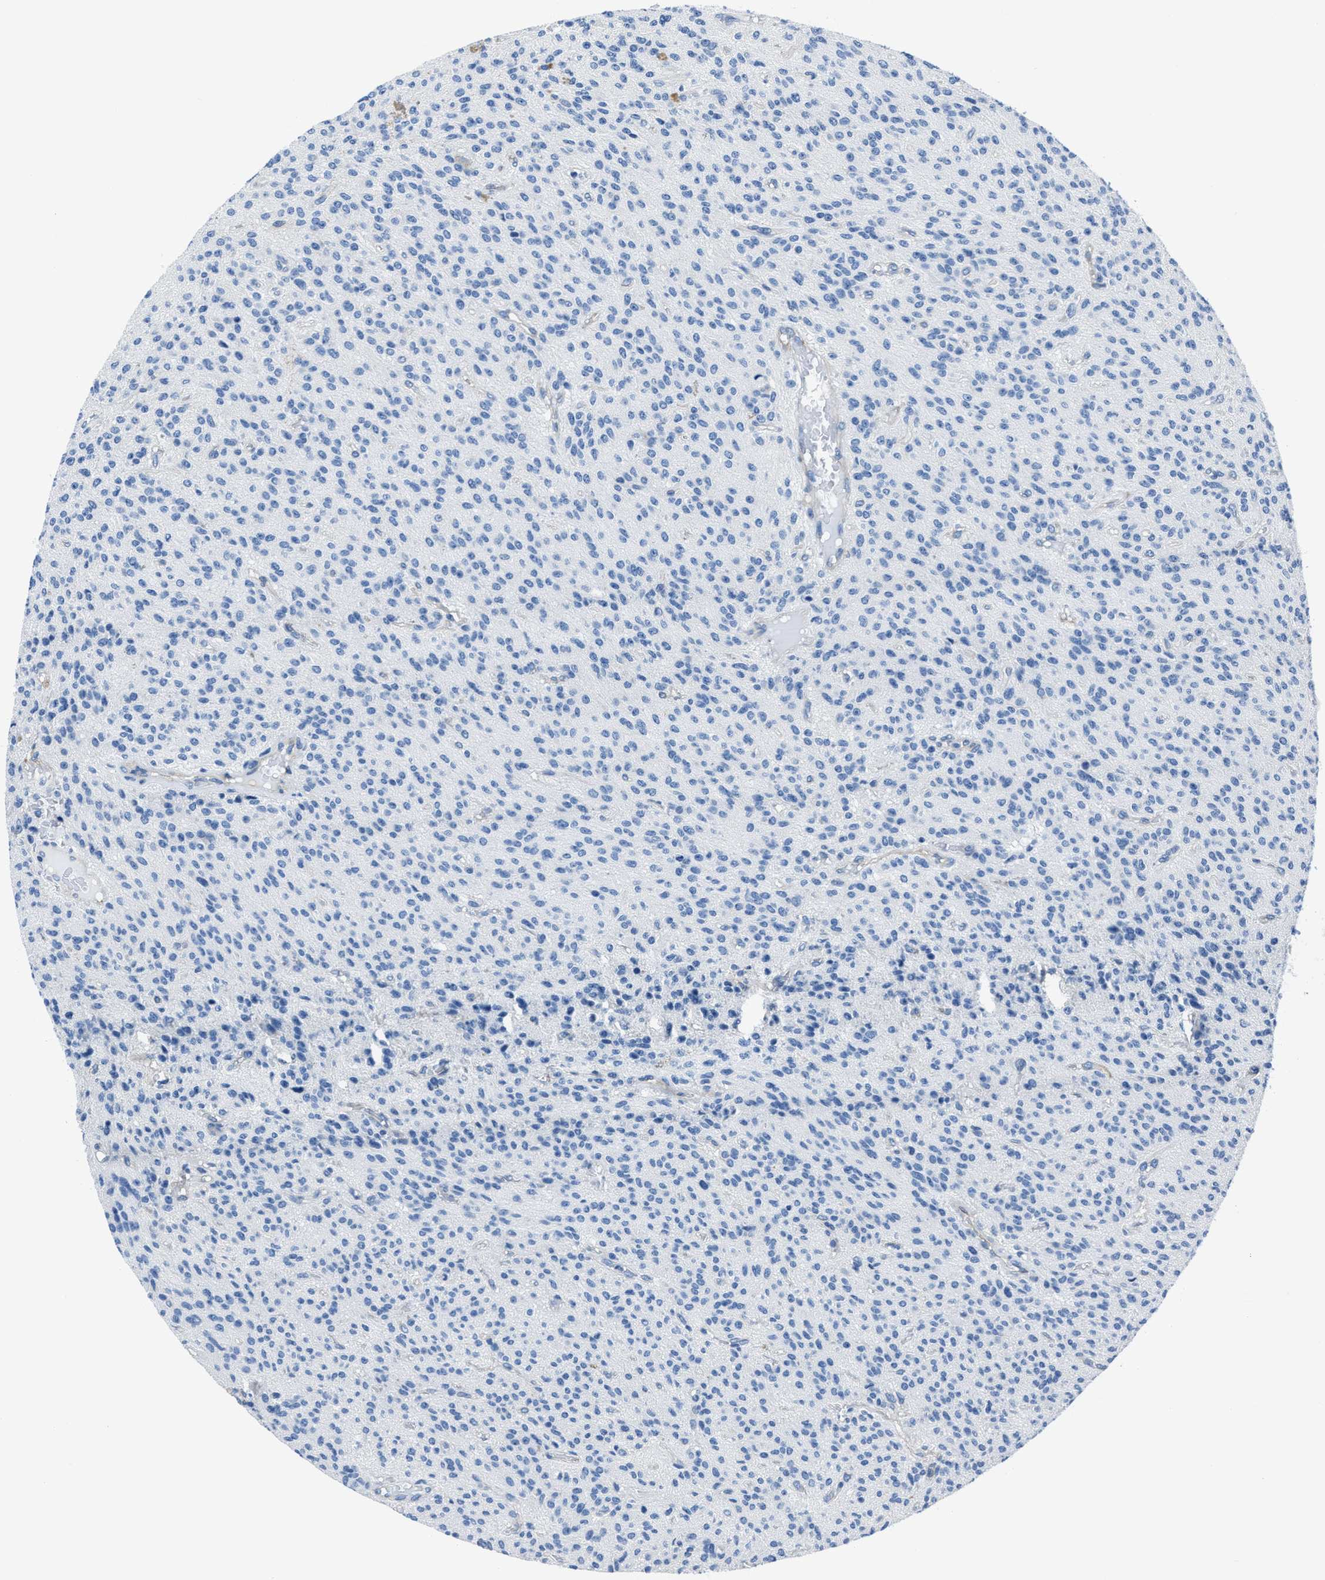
{"staining": {"intensity": "negative", "quantity": "none", "location": "none"}, "tissue": "glioma", "cell_type": "Tumor cells", "image_type": "cancer", "snomed": [{"axis": "morphology", "description": "Glioma, malignant, High grade"}, {"axis": "topography", "description": "Brain"}], "caption": "The histopathology image displays no significant staining in tumor cells of glioma.", "gene": "LMO7", "patient": {"sex": "male", "age": 34}}